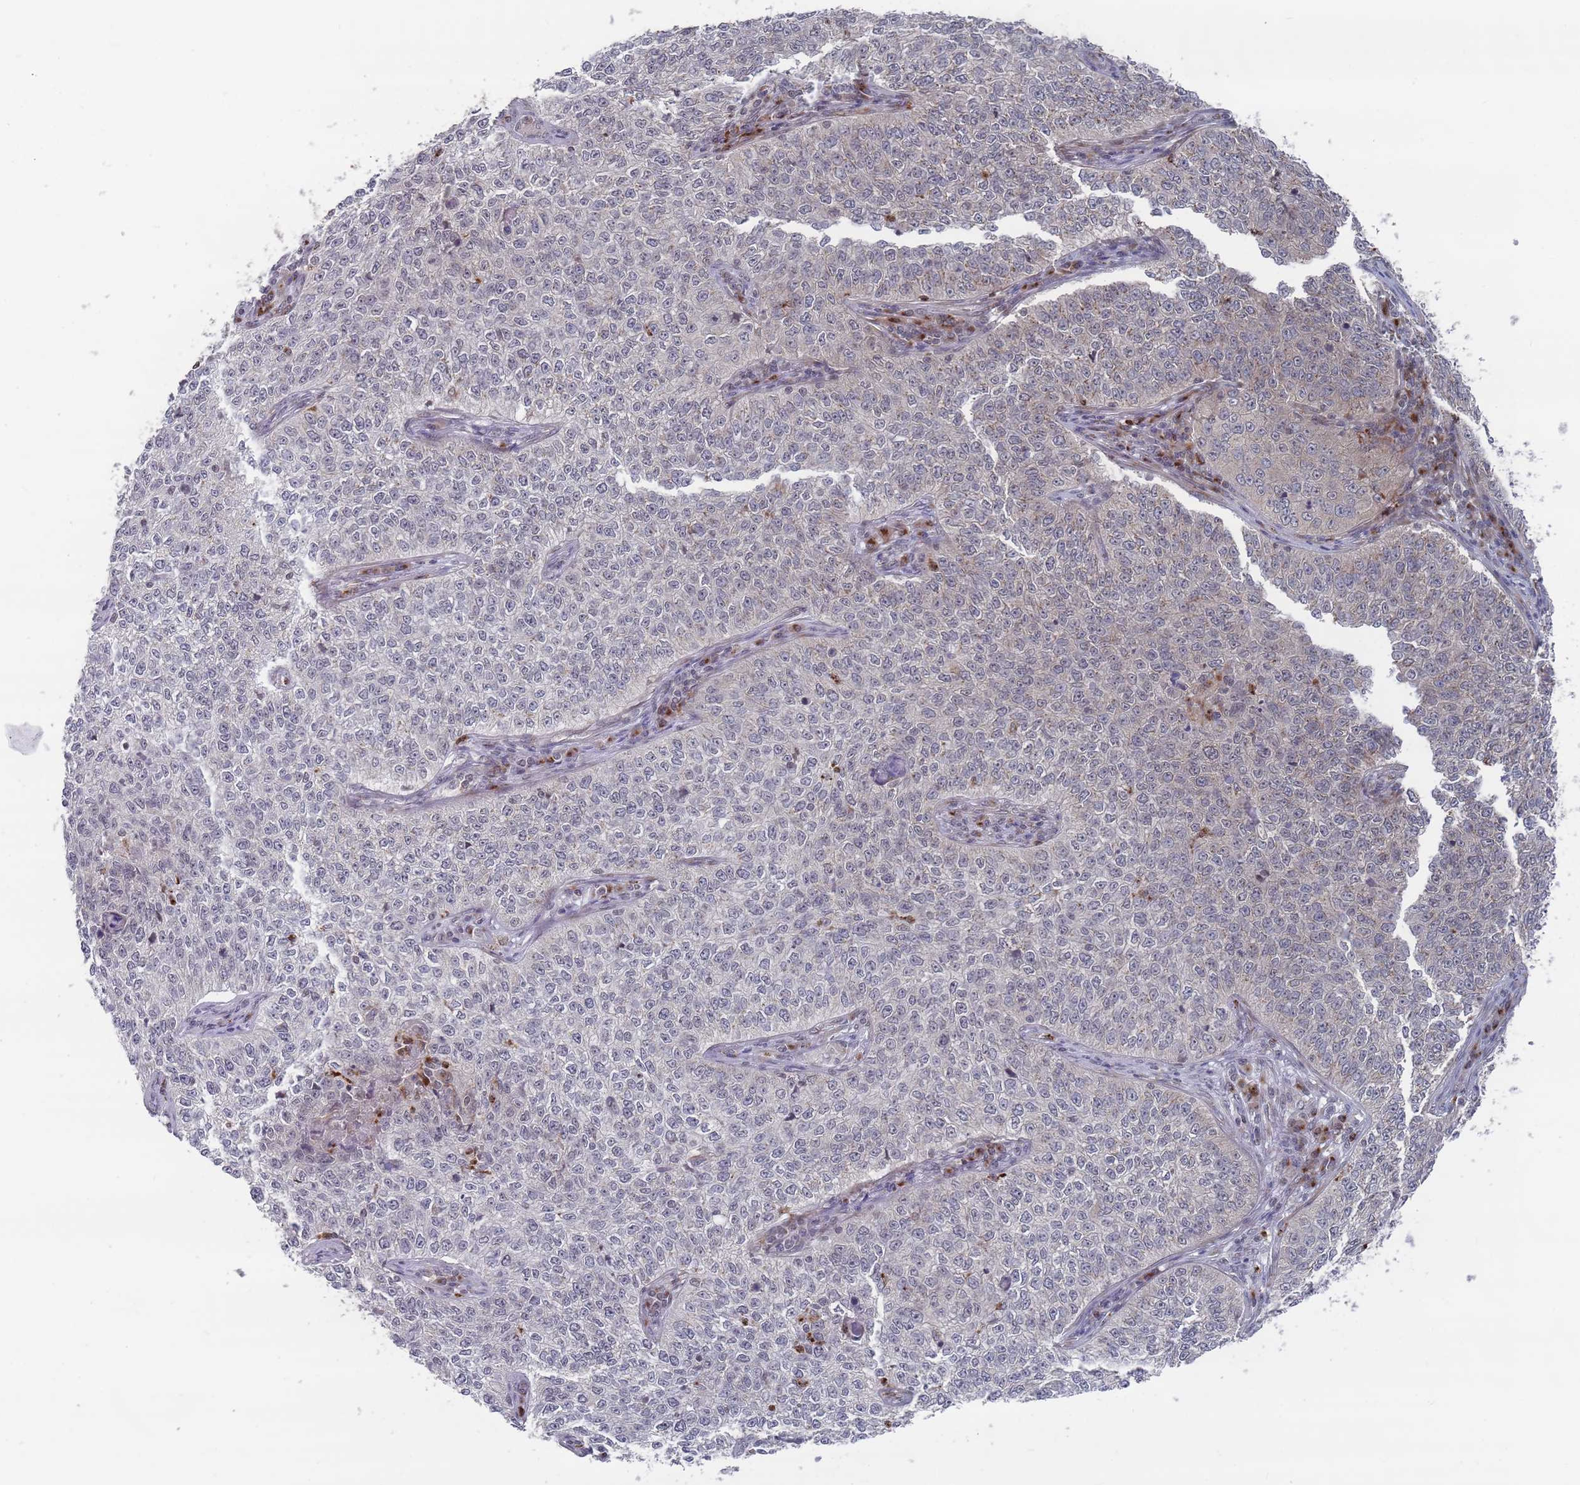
{"staining": {"intensity": "weak", "quantity": "<25%", "location": "cytoplasmic/membranous"}, "tissue": "cervical cancer", "cell_type": "Tumor cells", "image_type": "cancer", "snomed": [{"axis": "morphology", "description": "Squamous cell carcinoma, NOS"}, {"axis": "topography", "description": "Cervix"}], "caption": "Micrograph shows no significant protein positivity in tumor cells of squamous cell carcinoma (cervical).", "gene": "FMO4", "patient": {"sex": "female", "age": 35}}